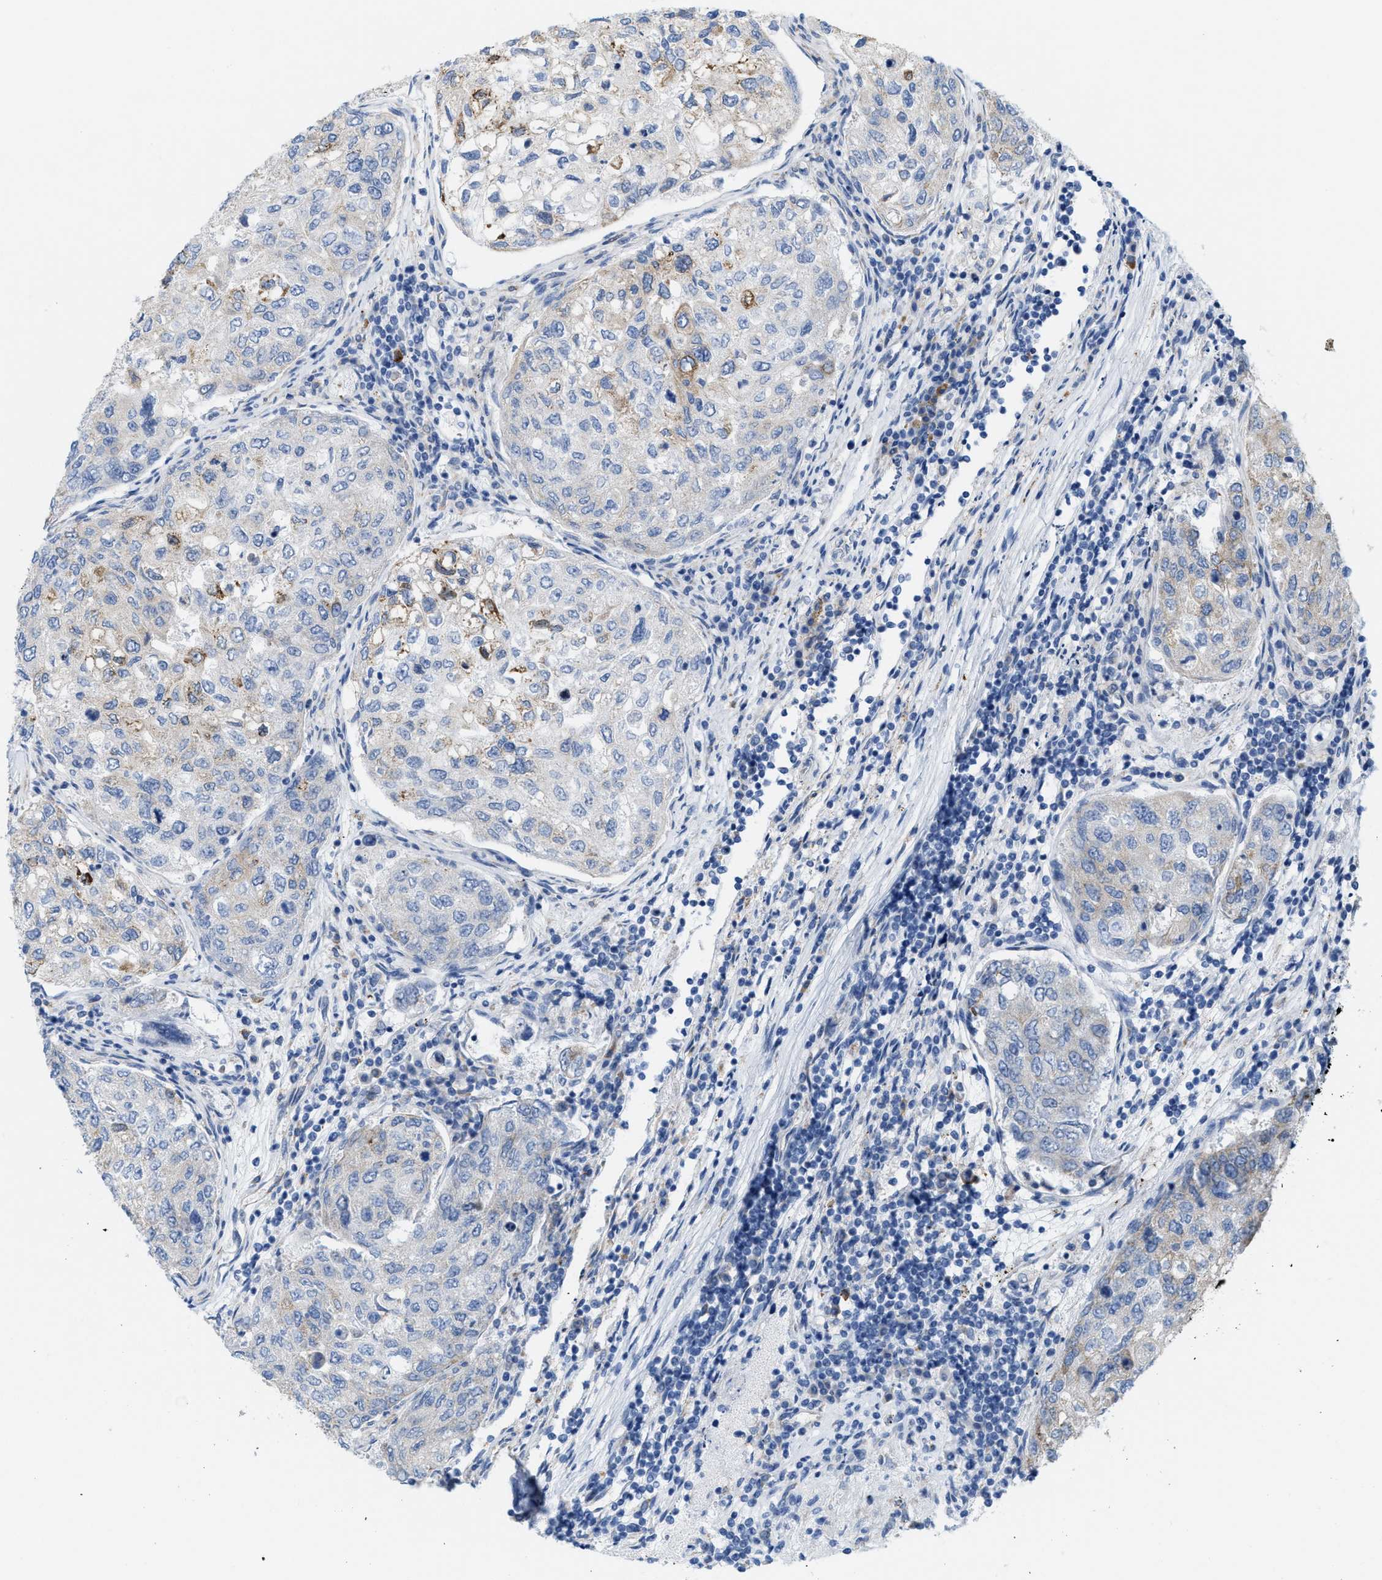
{"staining": {"intensity": "moderate", "quantity": "<25%", "location": "cytoplasmic/membranous"}, "tissue": "urothelial cancer", "cell_type": "Tumor cells", "image_type": "cancer", "snomed": [{"axis": "morphology", "description": "Urothelial carcinoma, High grade"}, {"axis": "topography", "description": "Lymph node"}, {"axis": "topography", "description": "Urinary bladder"}], "caption": "DAB immunohistochemical staining of human urothelial cancer reveals moderate cytoplasmic/membranous protein expression in approximately <25% of tumor cells. Nuclei are stained in blue.", "gene": "KIFC3", "patient": {"sex": "male", "age": 51}}